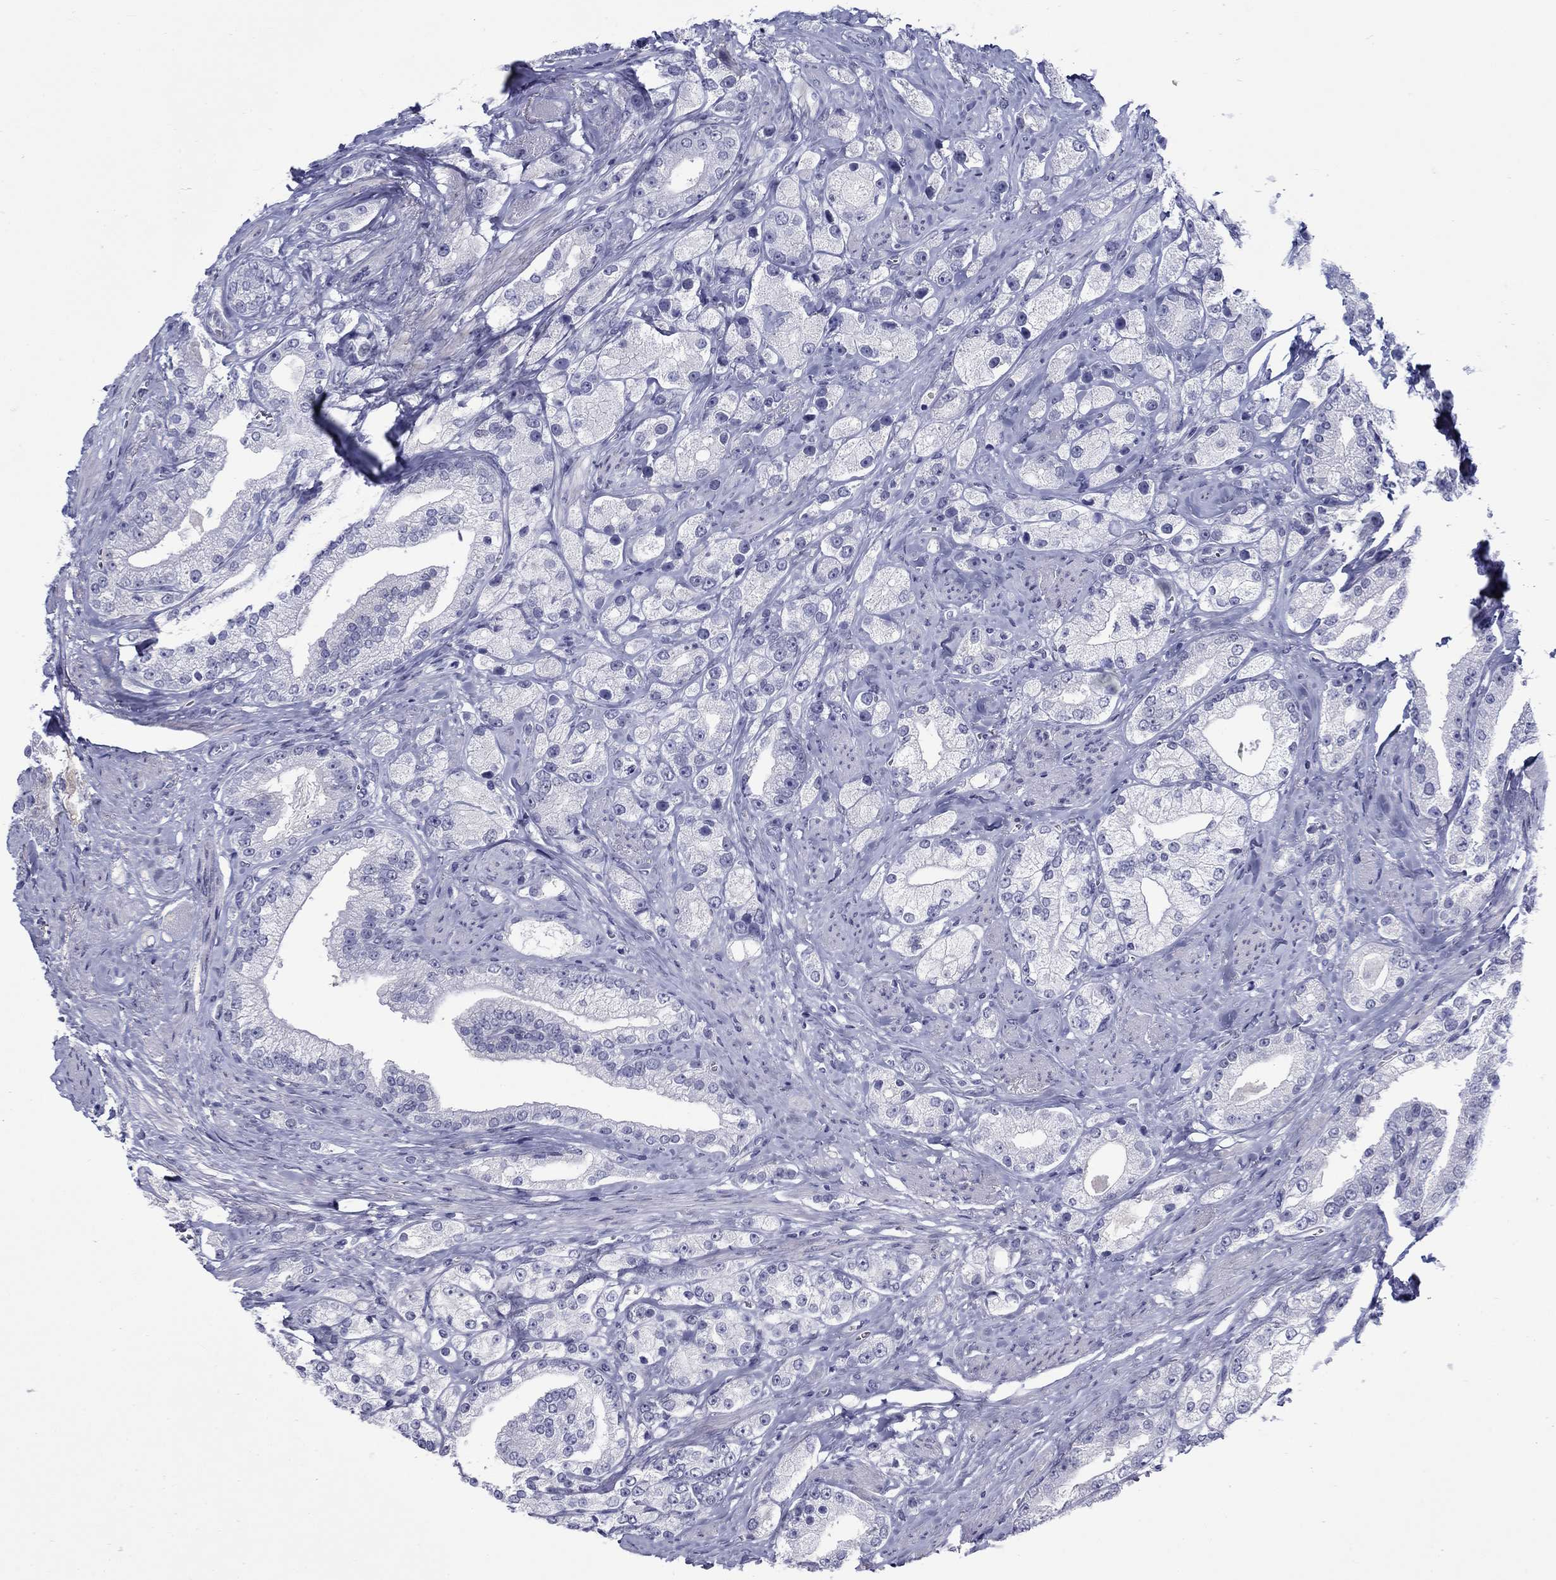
{"staining": {"intensity": "negative", "quantity": "none", "location": "none"}, "tissue": "prostate cancer", "cell_type": "Tumor cells", "image_type": "cancer", "snomed": [{"axis": "morphology", "description": "Adenocarcinoma, NOS"}, {"axis": "topography", "description": "Prostate and seminal vesicle, NOS"}, {"axis": "topography", "description": "Prostate"}], "caption": "A photomicrograph of human prostate adenocarcinoma is negative for staining in tumor cells. (IHC, brightfield microscopy, high magnification).", "gene": "C4orf19", "patient": {"sex": "male", "age": 67}}